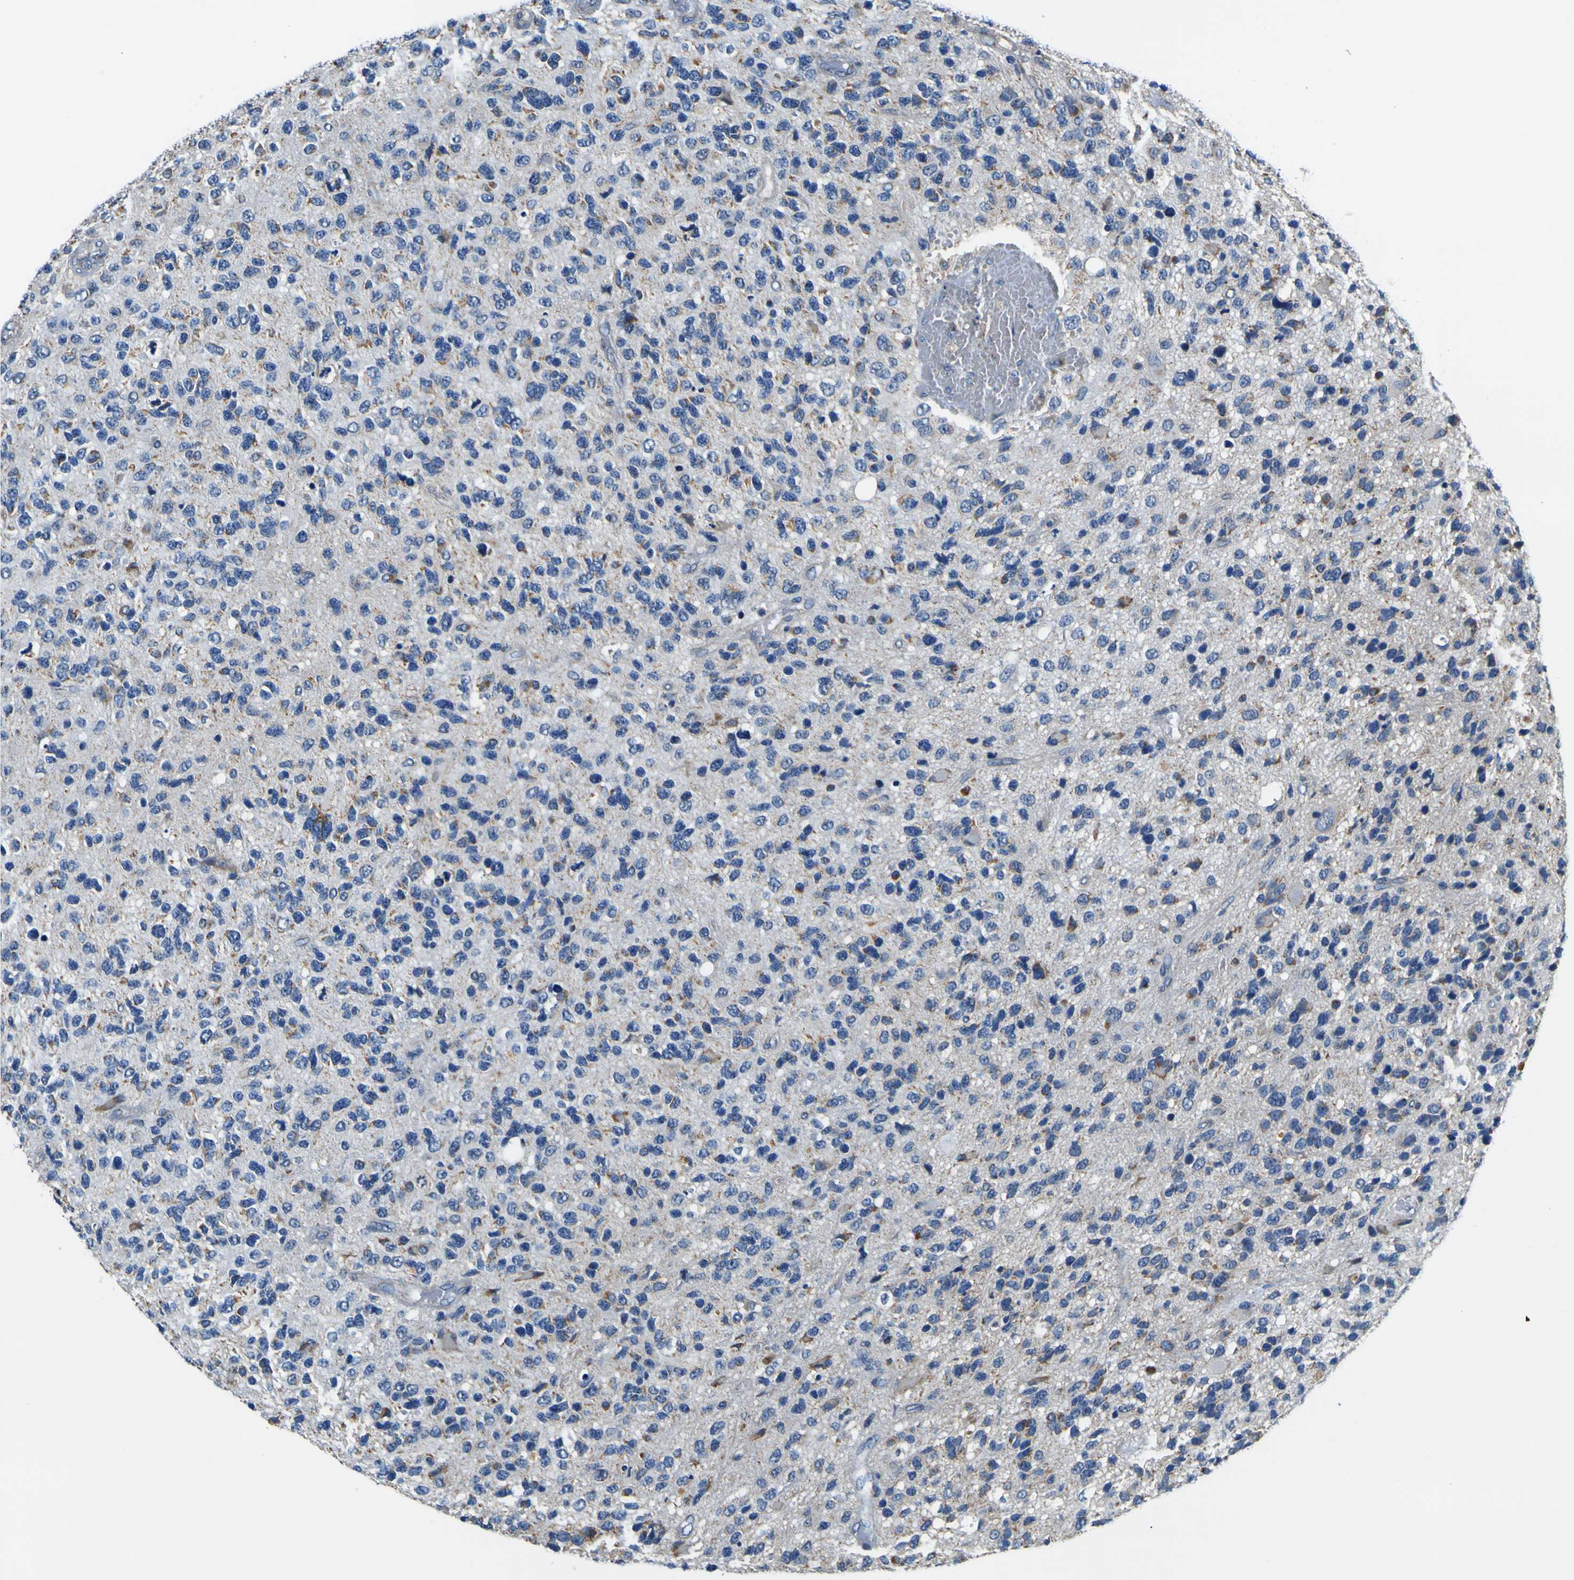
{"staining": {"intensity": "weak", "quantity": "25%-75%", "location": "cytoplasmic/membranous"}, "tissue": "glioma", "cell_type": "Tumor cells", "image_type": "cancer", "snomed": [{"axis": "morphology", "description": "Glioma, malignant, High grade"}, {"axis": "topography", "description": "Brain"}], "caption": "A brown stain highlights weak cytoplasmic/membranous expression of a protein in human glioma tumor cells.", "gene": "LRP4", "patient": {"sex": "female", "age": 58}}